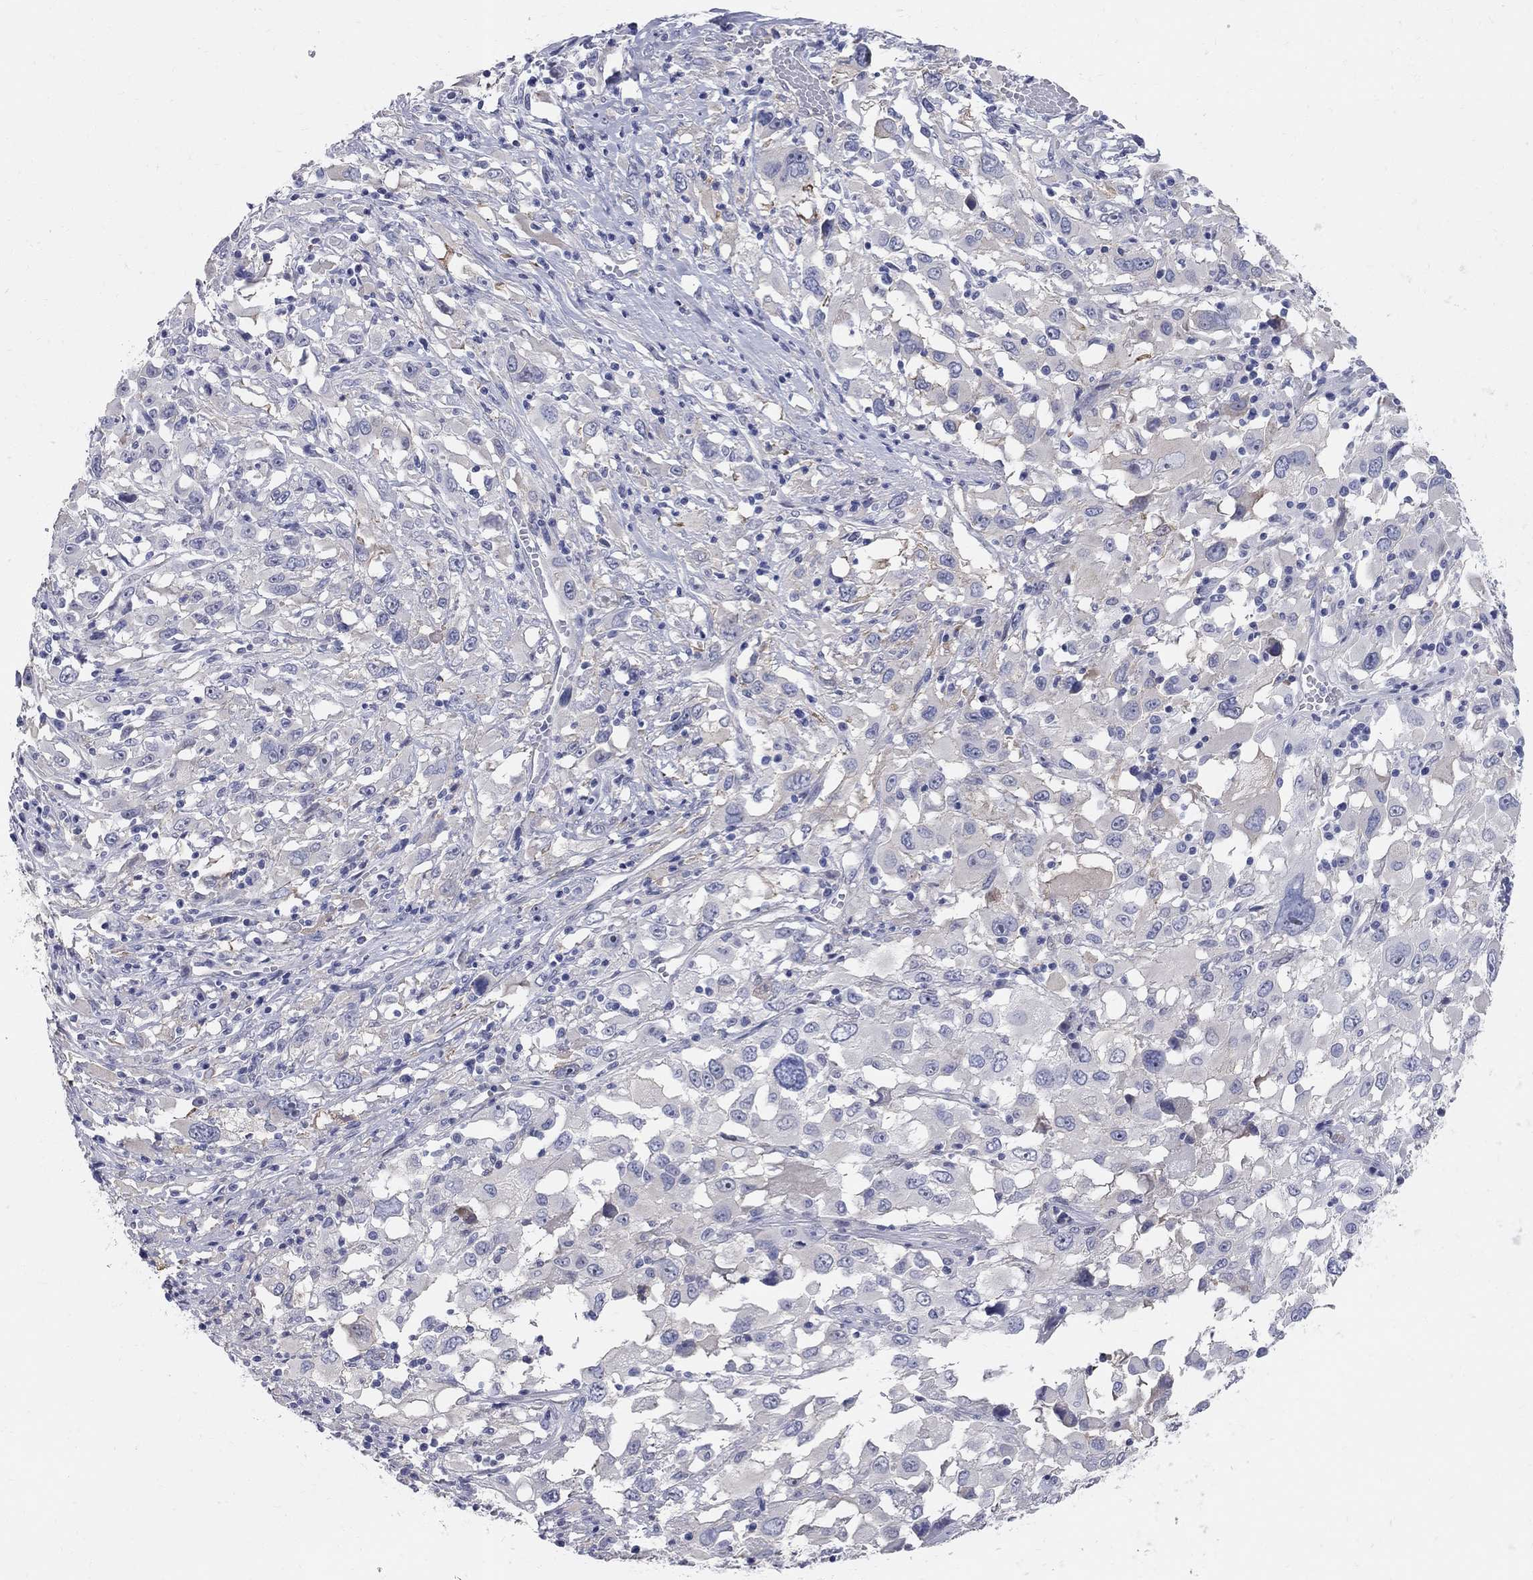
{"staining": {"intensity": "negative", "quantity": "none", "location": "none"}, "tissue": "melanoma", "cell_type": "Tumor cells", "image_type": "cancer", "snomed": [{"axis": "morphology", "description": "Malignant melanoma, Metastatic site"}, {"axis": "topography", "description": "Soft tissue"}], "caption": "IHC histopathology image of melanoma stained for a protein (brown), which reveals no expression in tumor cells.", "gene": "AOX1", "patient": {"sex": "male", "age": 50}}